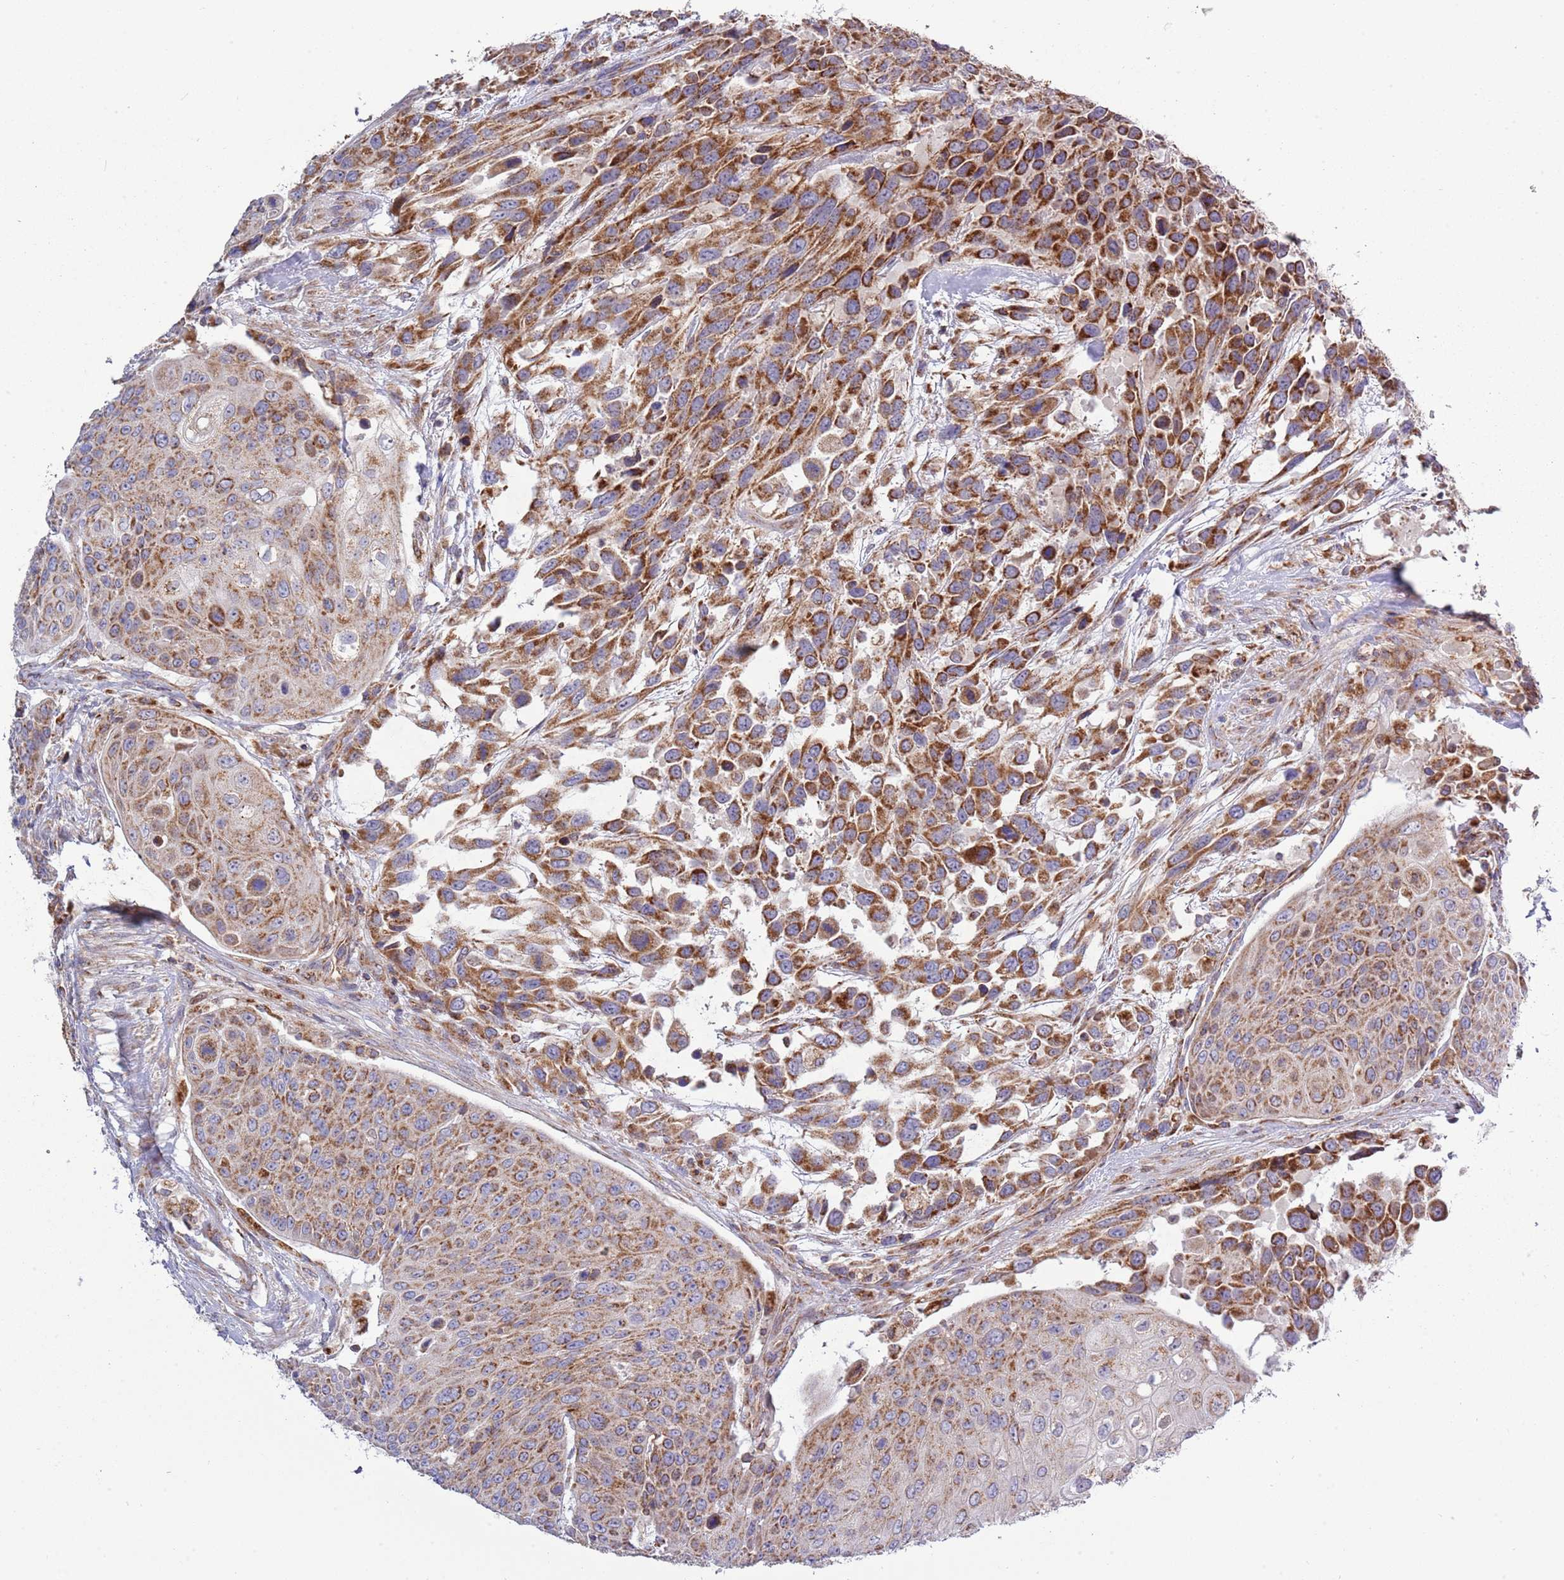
{"staining": {"intensity": "strong", "quantity": ">75%", "location": "cytoplasmic/membranous"}, "tissue": "urothelial cancer", "cell_type": "Tumor cells", "image_type": "cancer", "snomed": [{"axis": "morphology", "description": "Urothelial carcinoma, High grade"}, {"axis": "topography", "description": "Urinary bladder"}], "caption": "Protein analysis of urothelial cancer tissue demonstrates strong cytoplasmic/membranous staining in approximately >75% of tumor cells. The staining was performed using DAB (3,3'-diaminobenzidine), with brown indicating positive protein expression. Nuclei are stained blue with hematoxylin.", "gene": "IRS4", "patient": {"sex": "female", "age": 70}}